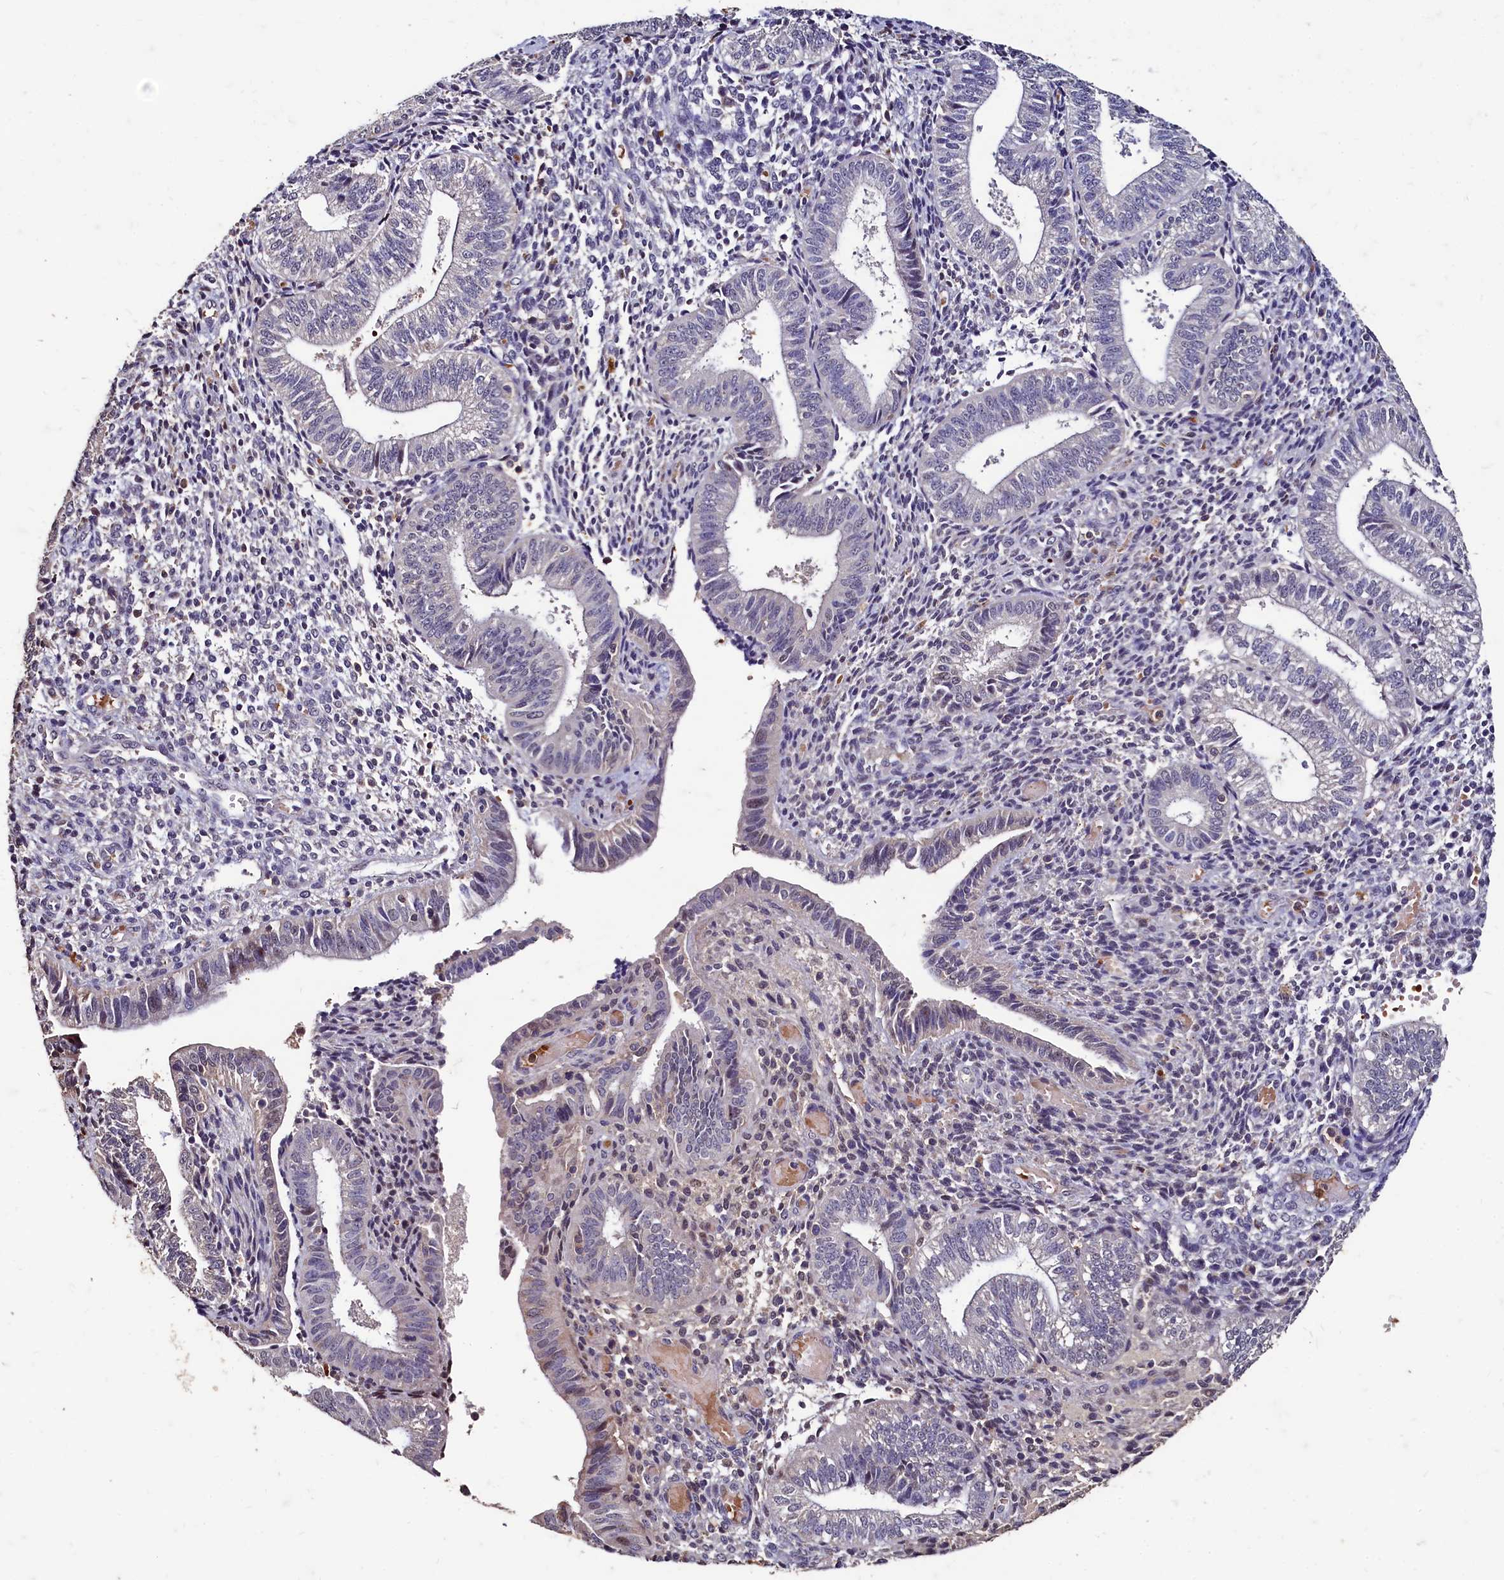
{"staining": {"intensity": "negative", "quantity": "none", "location": "none"}, "tissue": "endometrium", "cell_type": "Cells in endometrial stroma", "image_type": "normal", "snomed": [{"axis": "morphology", "description": "Normal tissue, NOS"}, {"axis": "topography", "description": "Endometrium"}], "caption": "A histopathology image of endometrium stained for a protein shows no brown staining in cells in endometrial stroma. Brightfield microscopy of immunohistochemistry stained with DAB (brown) and hematoxylin (blue), captured at high magnification.", "gene": "CSTPP1", "patient": {"sex": "female", "age": 34}}